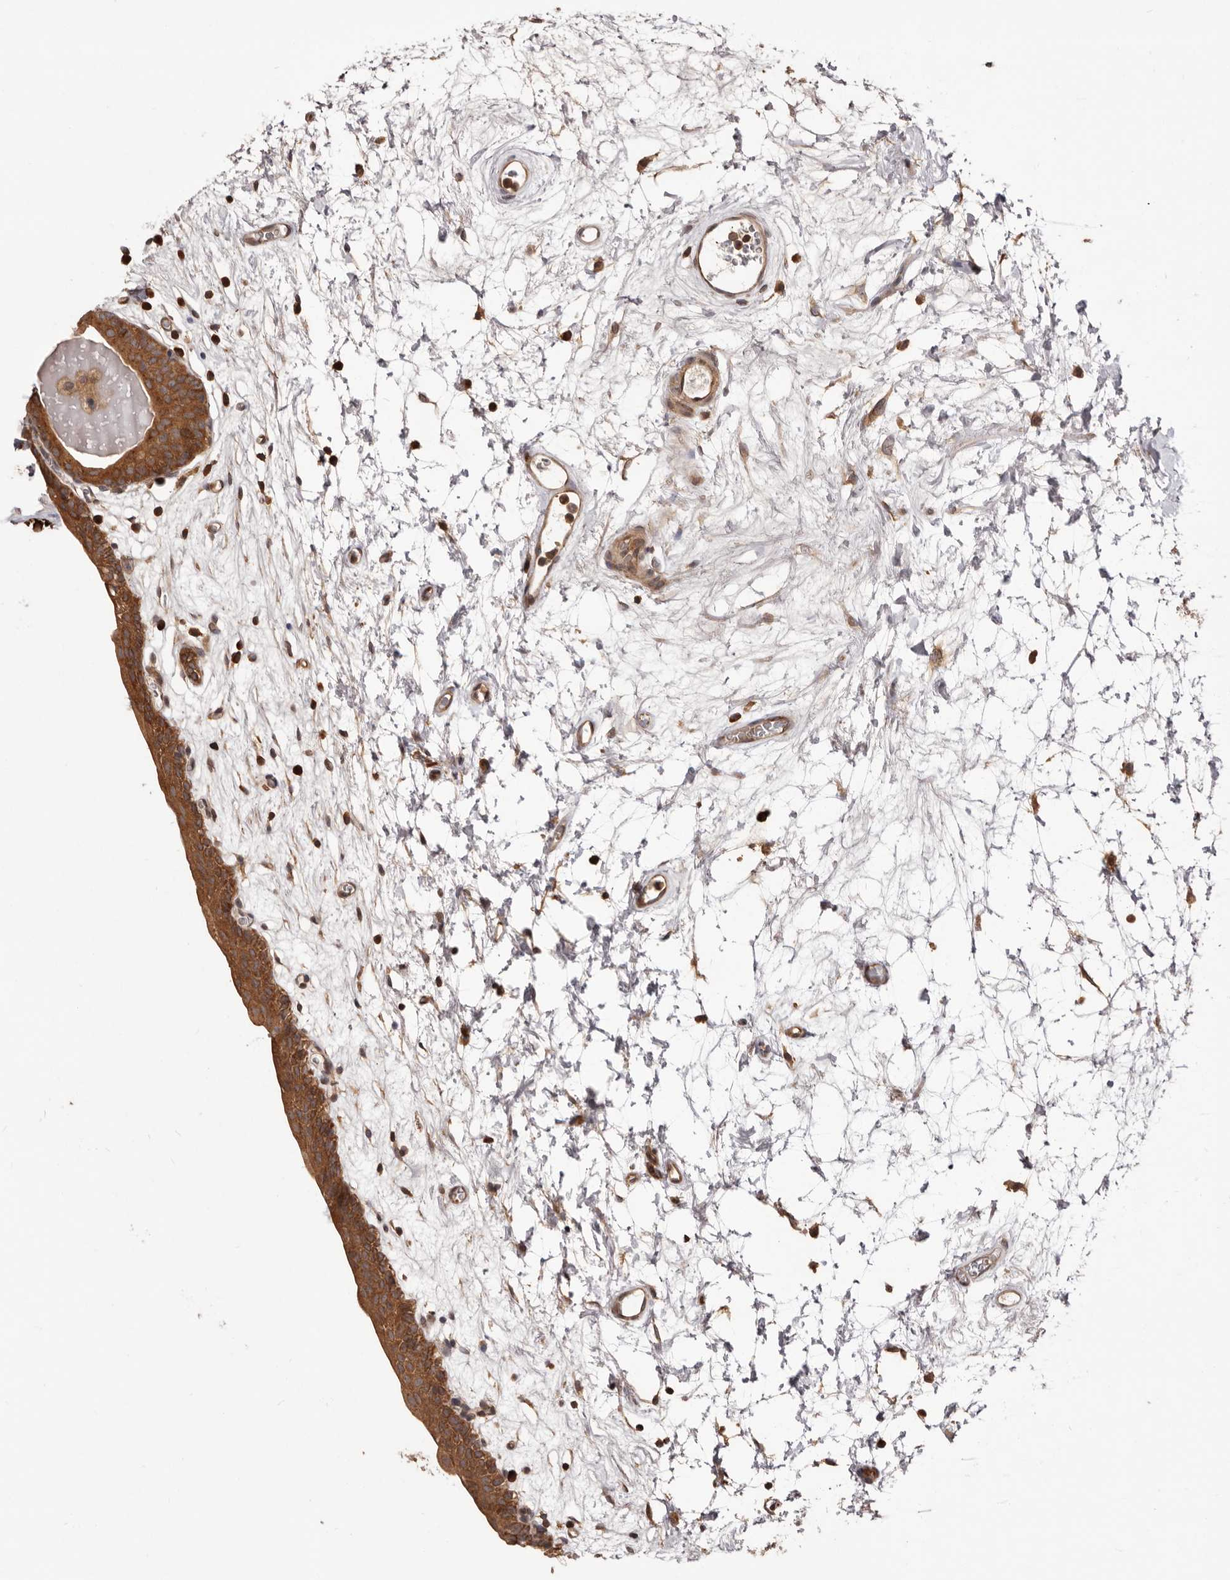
{"staining": {"intensity": "moderate", "quantity": ">75%", "location": "cytoplasmic/membranous"}, "tissue": "urinary bladder", "cell_type": "Urothelial cells", "image_type": "normal", "snomed": [{"axis": "morphology", "description": "Normal tissue, NOS"}, {"axis": "topography", "description": "Urinary bladder"}], "caption": "Urothelial cells display moderate cytoplasmic/membranous staining in about >75% of cells in benign urinary bladder.", "gene": "HBS1L", "patient": {"sex": "male", "age": 83}}